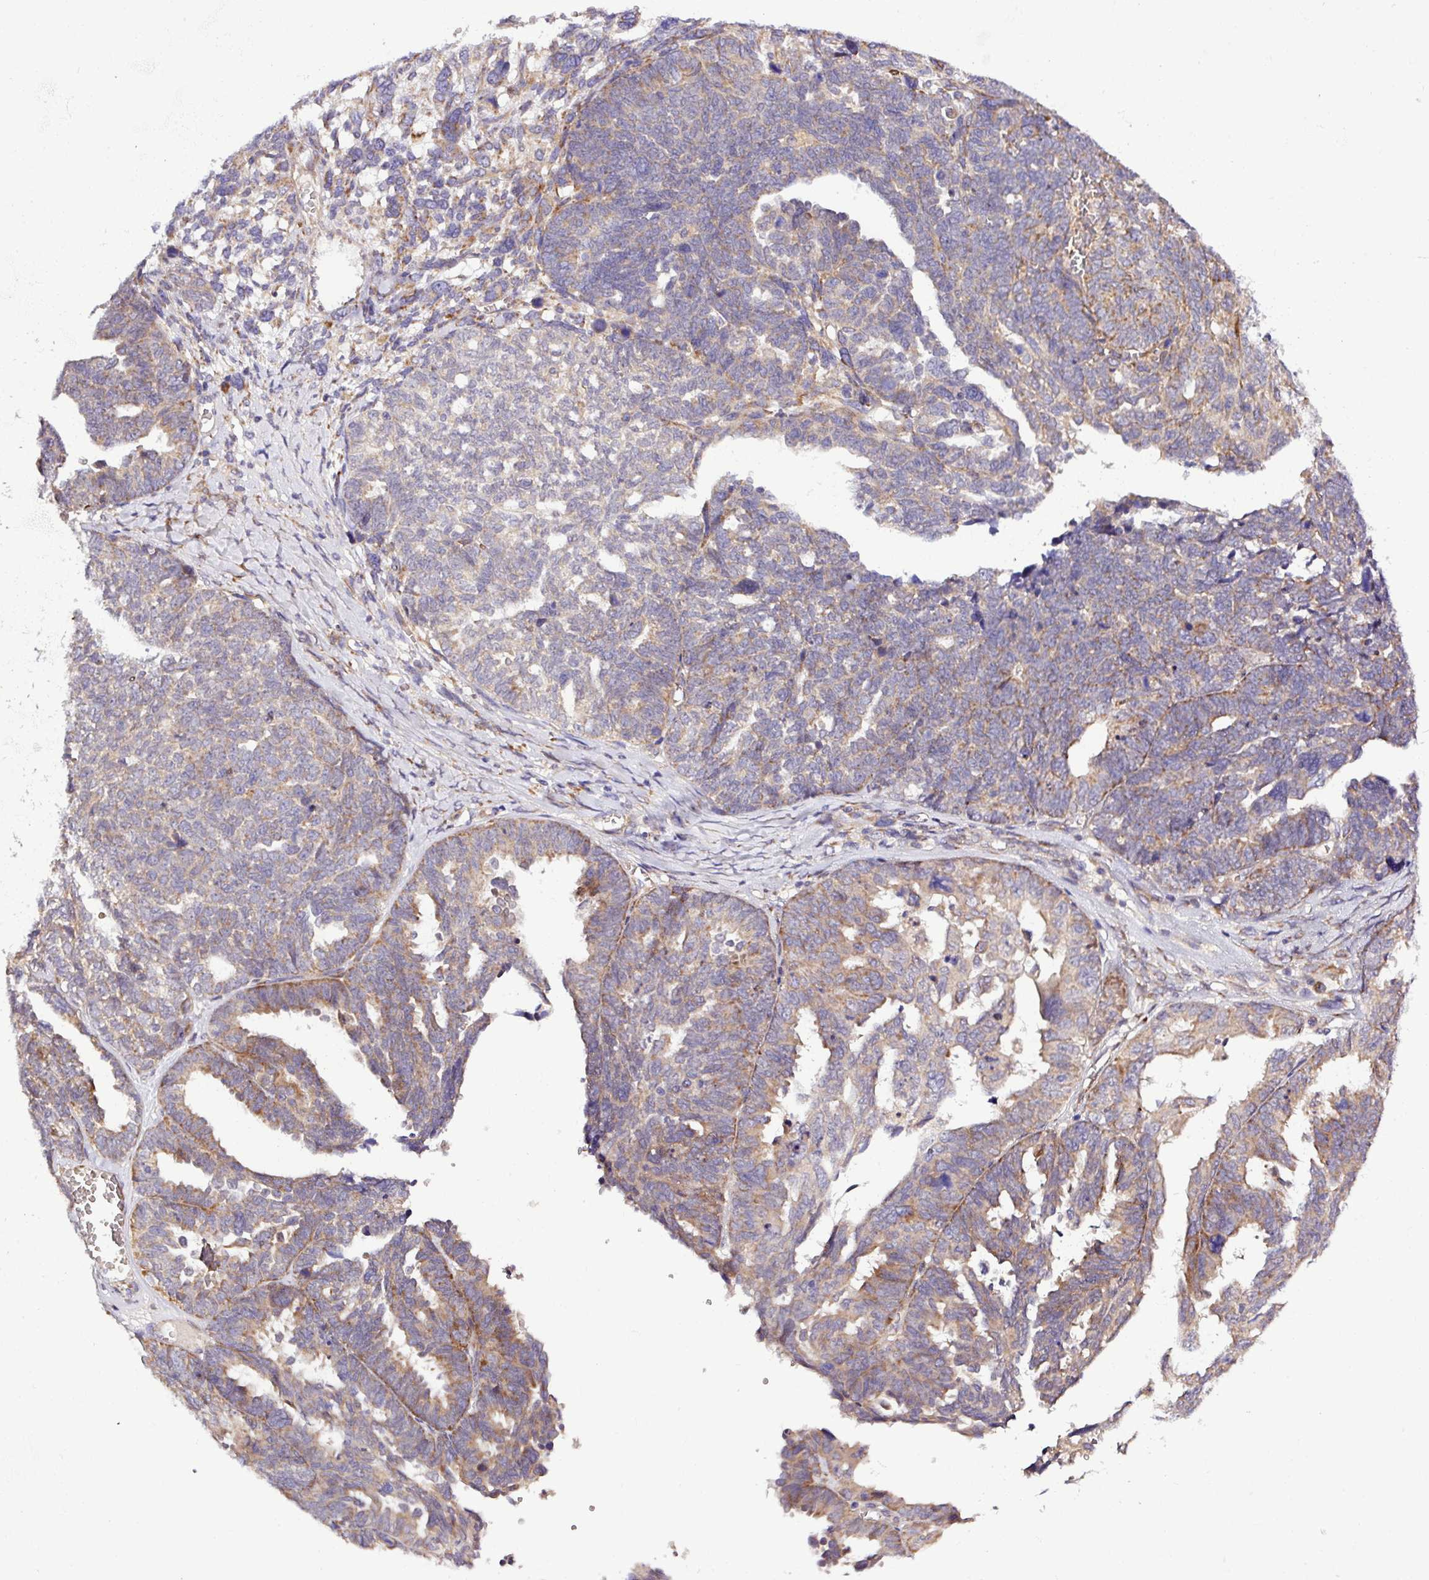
{"staining": {"intensity": "moderate", "quantity": "<25%", "location": "cytoplasmic/membranous"}, "tissue": "ovarian cancer", "cell_type": "Tumor cells", "image_type": "cancer", "snomed": [{"axis": "morphology", "description": "Cystadenocarcinoma, serous, NOS"}, {"axis": "topography", "description": "Ovary"}], "caption": "Tumor cells show moderate cytoplasmic/membranous expression in approximately <25% of cells in ovarian serous cystadenocarcinoma.", "gene": "TM2D2", "patient": {"sex": "female", "age": 79}}